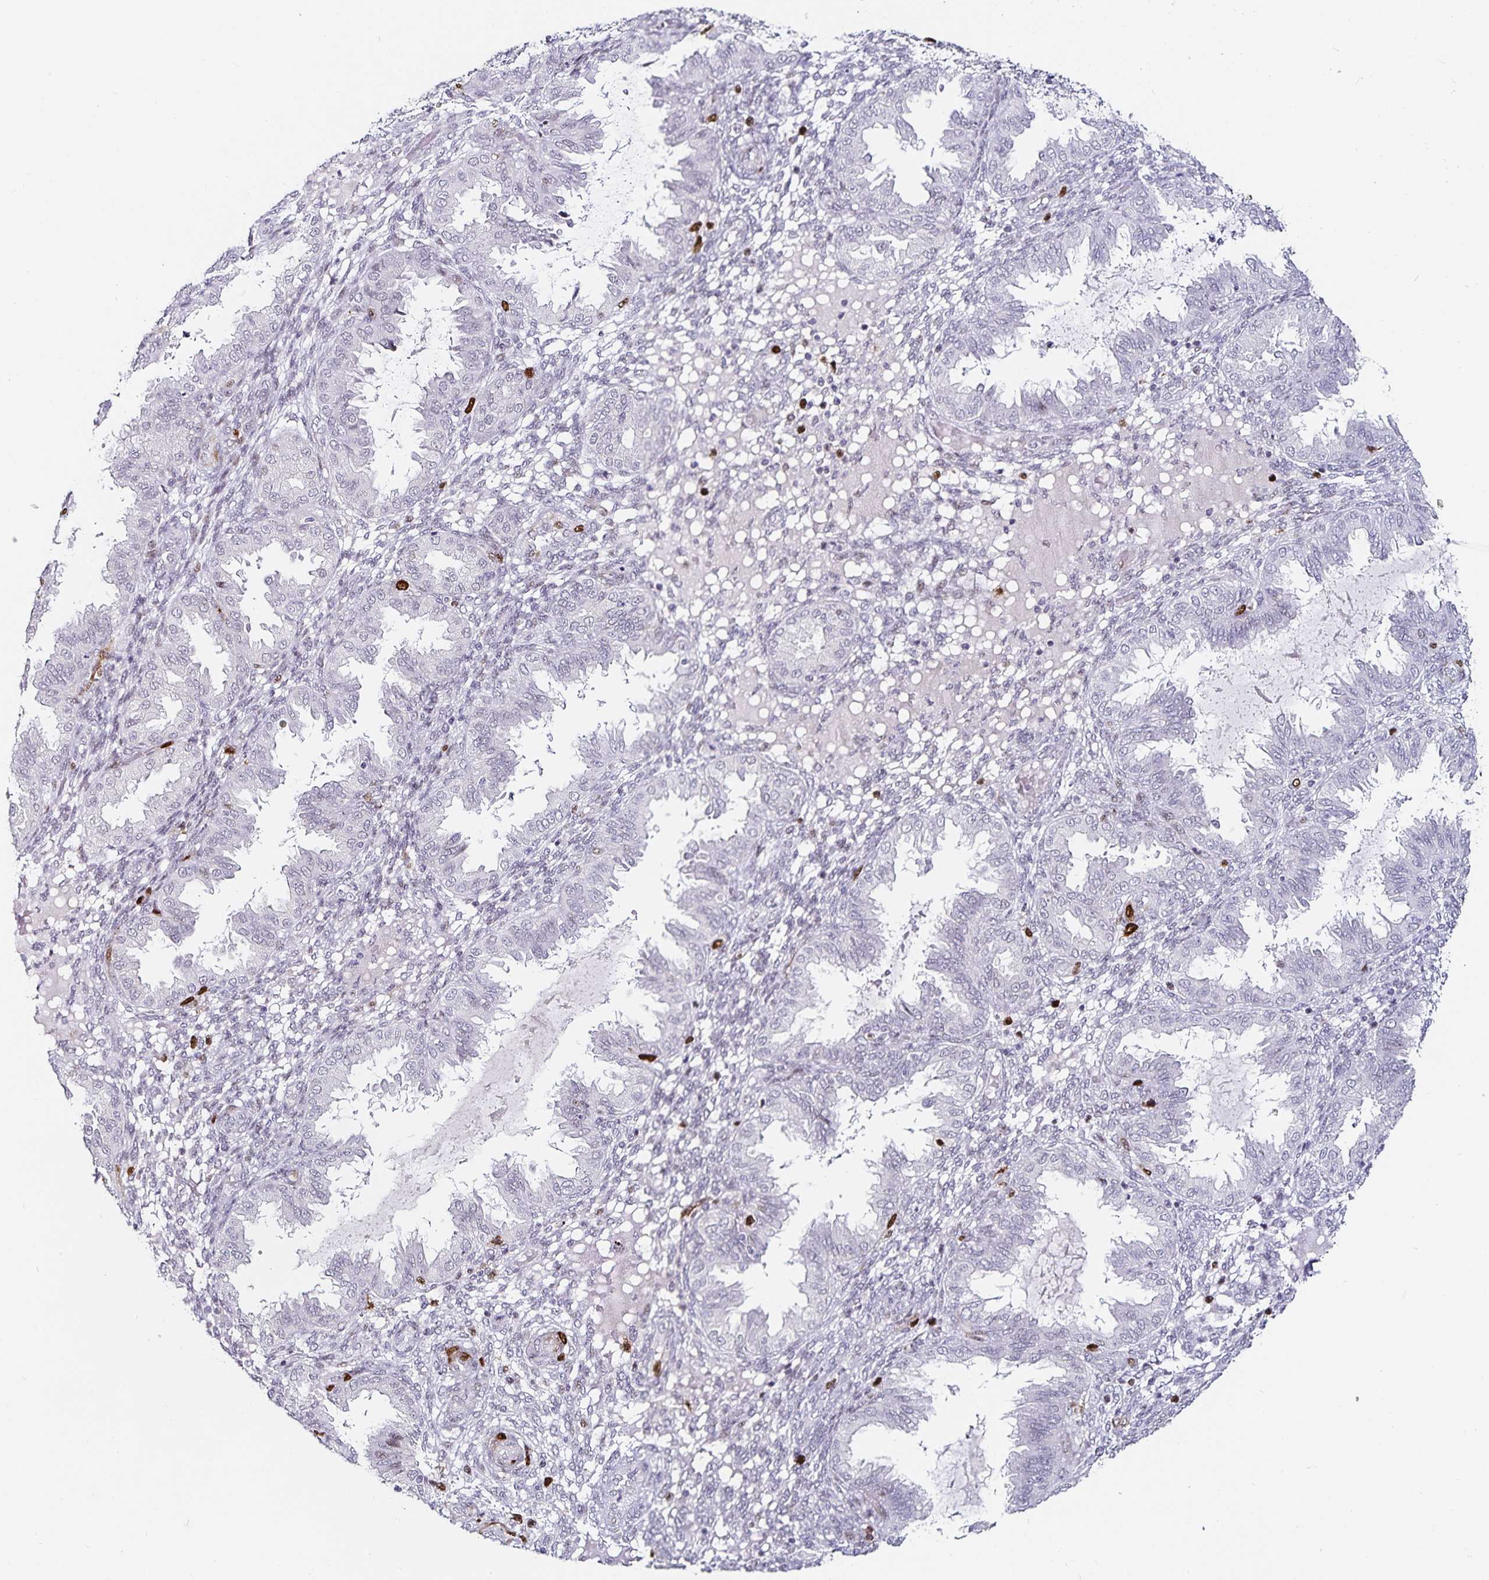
{"staining": {"intensity": "strong", "quantity": "<25%", "location": "nuclear"}, "tissue": "endometrium", "cell_type": "Cells in endometrial stroma", "image_type": "normal", "snomed": [{"axis": "morphology", "description": "Normal tissue, NOS"}, {"axis": "topography", "description": "Endometrium"}], "caption": "Cells in endometrial stroma demonstrate strong nuclear expression in about <25% of cells in unremarkable endometrium.", "gene": "ANLN", "patient": {"sex": "female", "age": 33}}